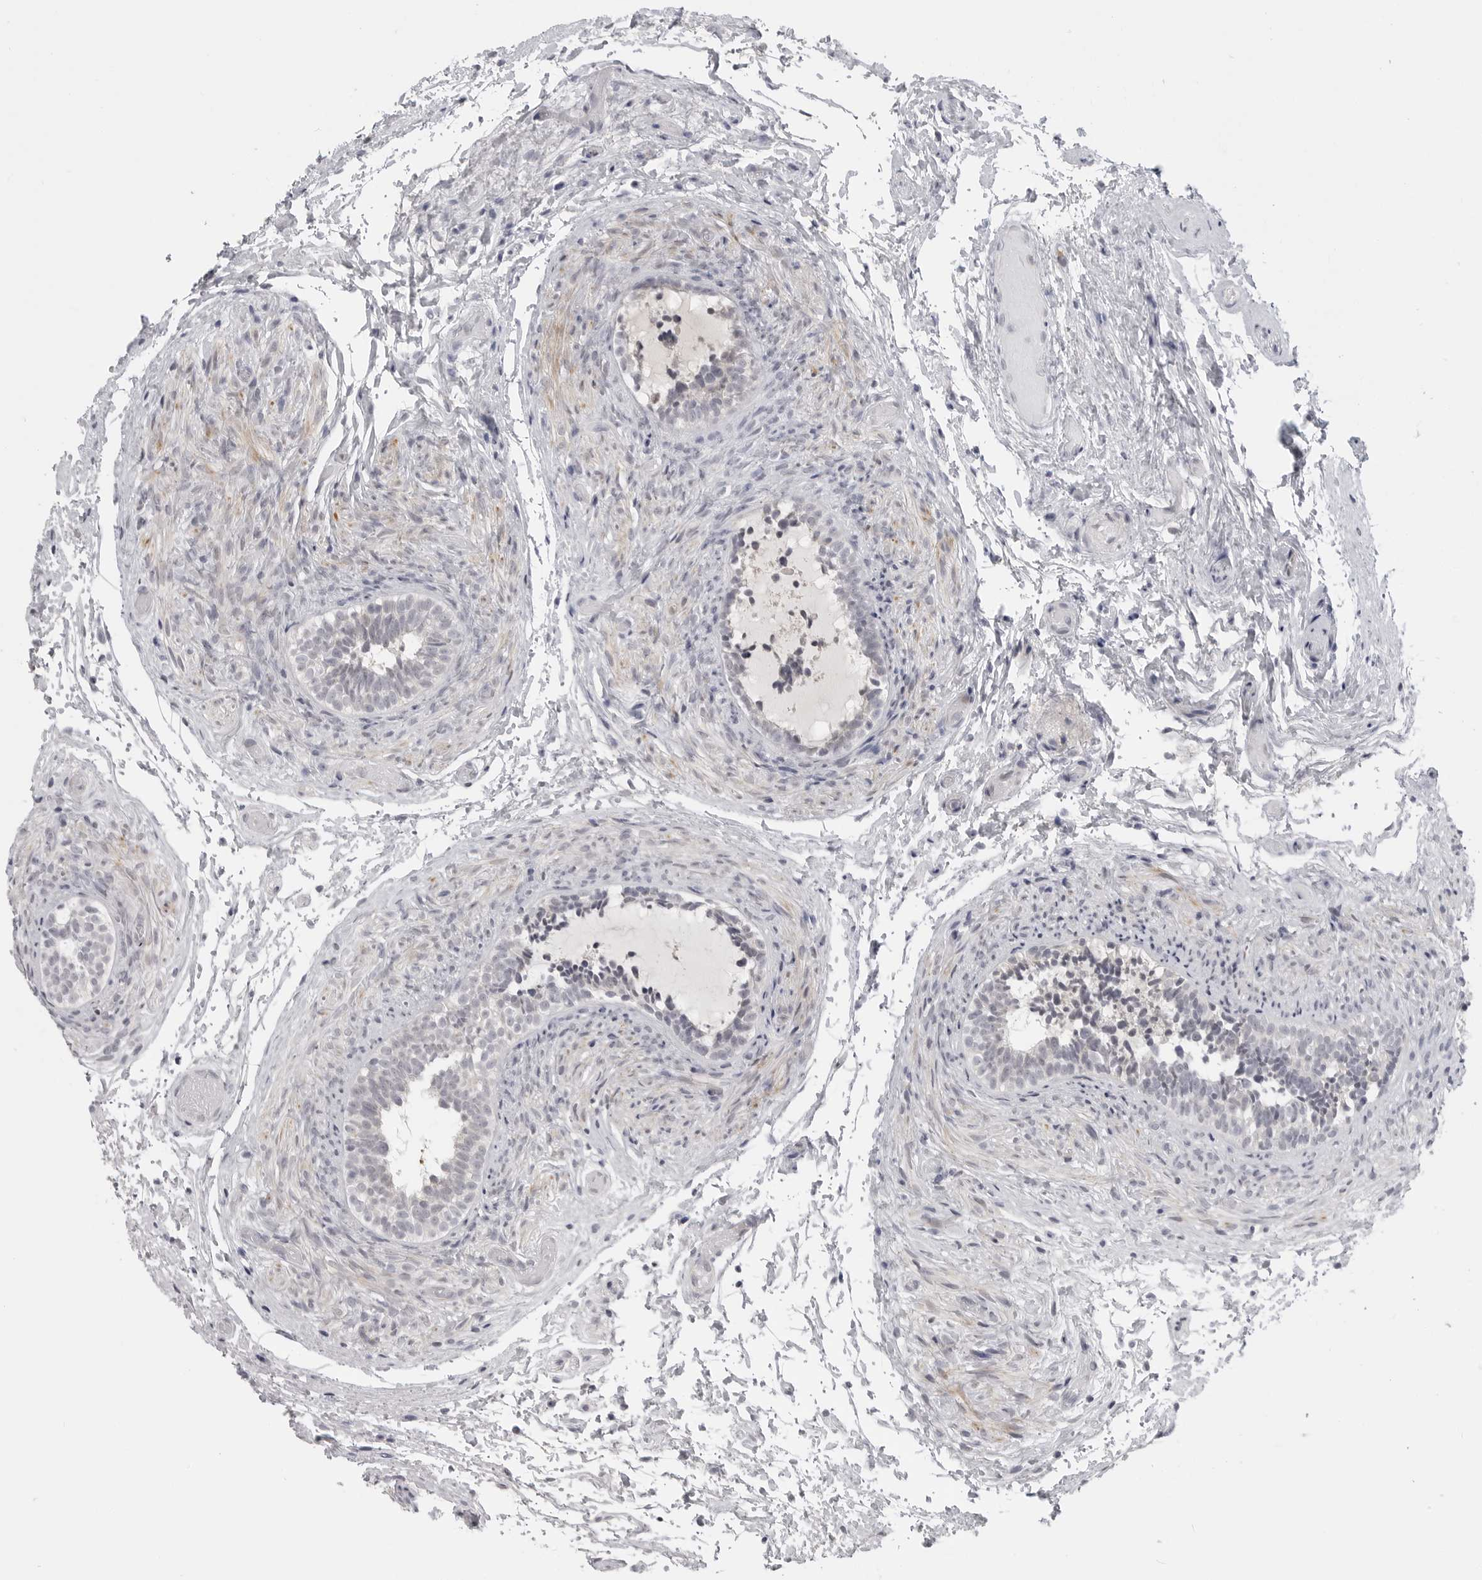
{"staining": {"intensity": "moderate", "quantity": "25%-75%", "location": "cytoplasmic/membranous,nuclear"}, "tissue": "epididymis", "cell_type": "Glandular cells", "image_type": "normal", "snomed": [{"axis": "morphology", "description": "Normal tissue, NOS"}, {"axis": "topography", "description": "Epididymis"}], "caption": "Immunohistochemistry (IHC) staining of normal epididymis, which demonstrates medium levels of moderate cytoplasmic/membranous,nuclear positivity in approximately 25%-75% of glandular cells indicating moderate cytoplasmic/membranous,nuclear protein positivity. The staining was performed using DAB (brown) for protein detection and nuclei were counterstained in hematoxylin (blue).", "gene": "CTIF", "patient": {"sex": "male", "age": 5}}